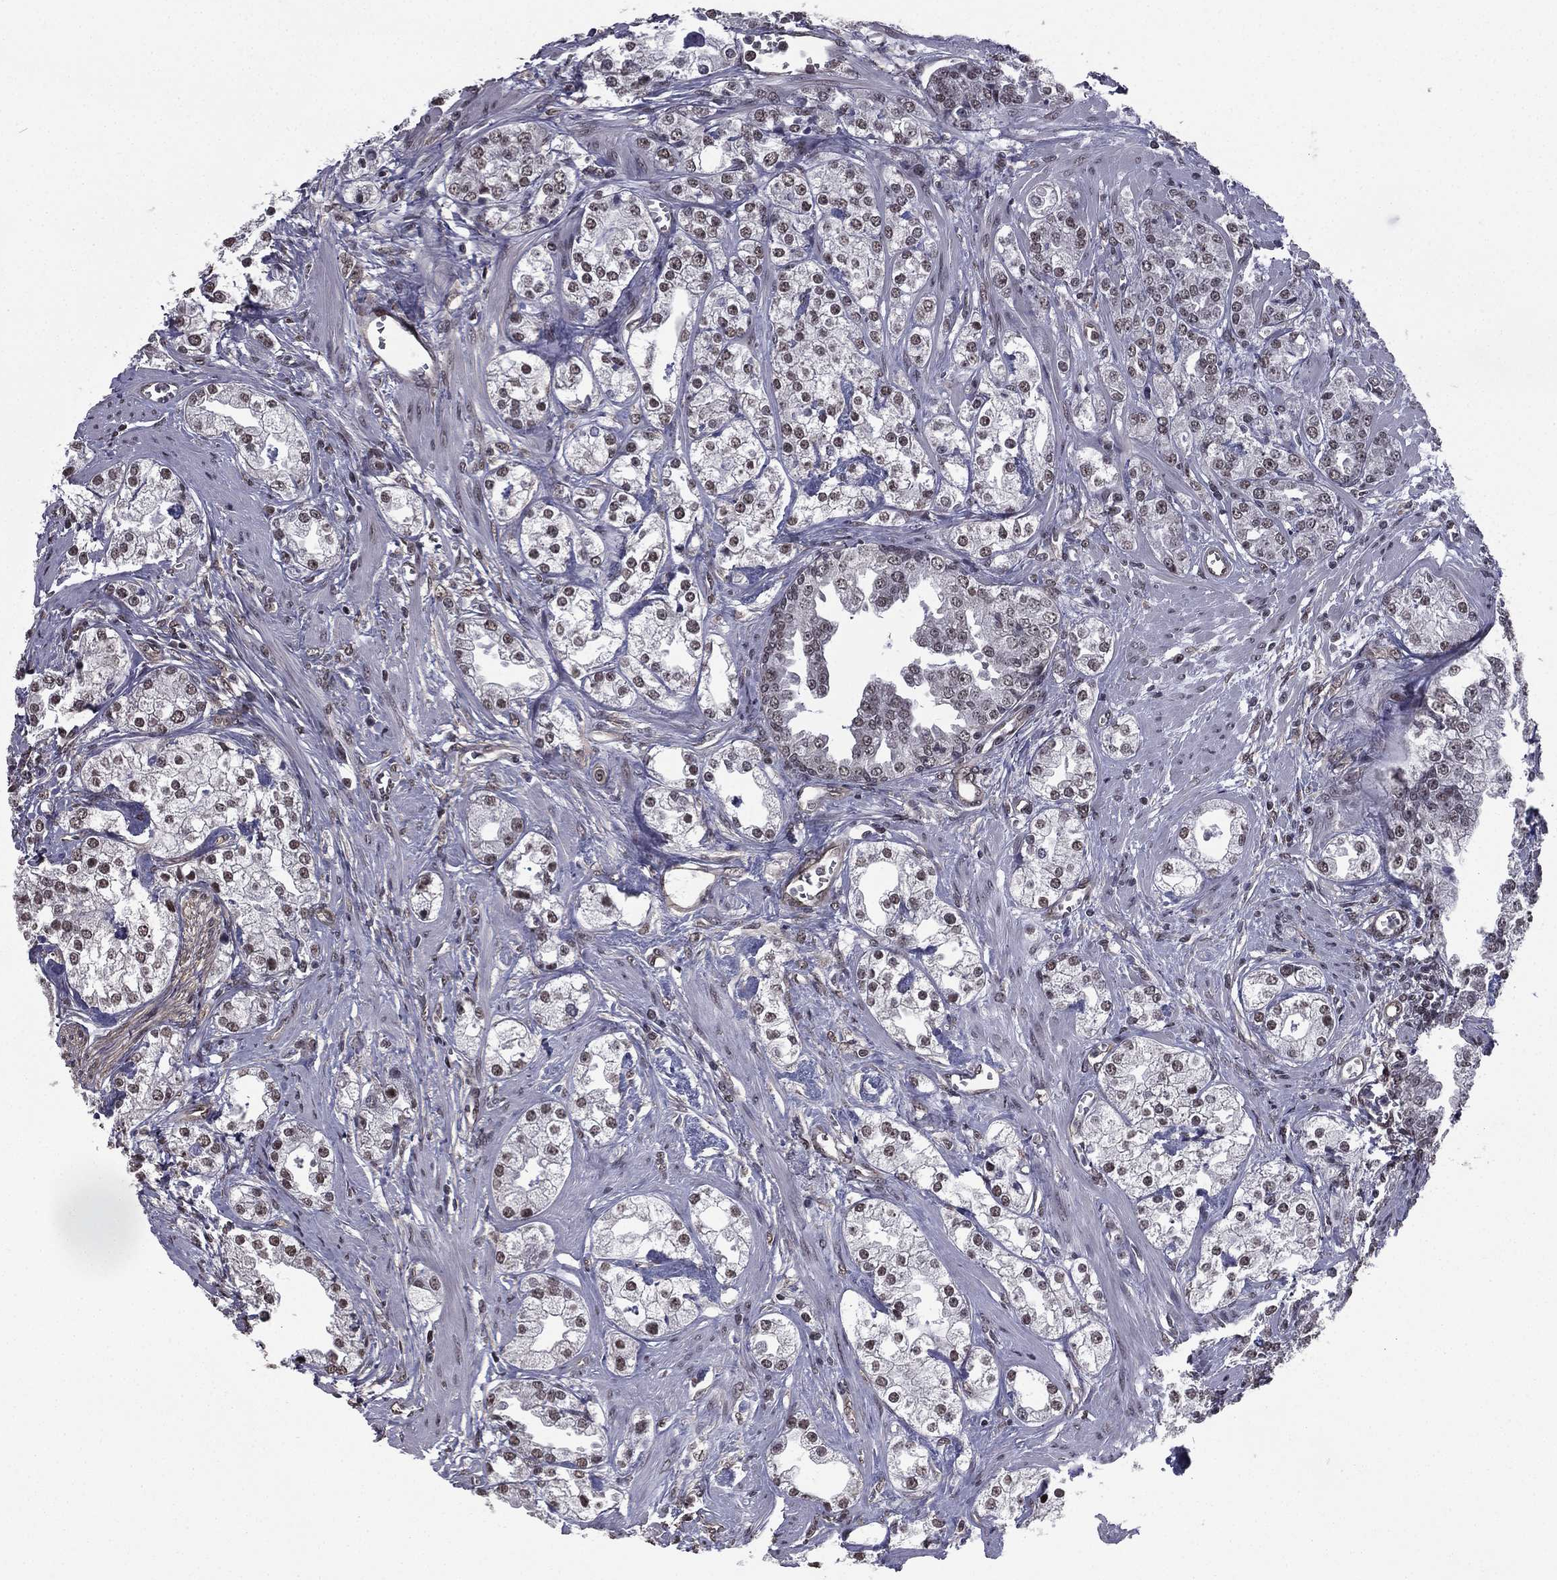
{"staining": {"intensity": "weak", "quantity": "<25%", "location": "nuclear"}, "tissue": "prostate cancer", "cell_type": "Tumor cells", "image_type": "cancer", "snomed": [{"axis": "morphology", "description": "Adenocarcinoma, NOS"}, {"axis": "topography", "description": "Prostate and seminal vesicle, NOS"}, {"axis": "topography", "description": "Prostate"}], "caption": "High power microscopy photomicrograph of an immunohistochemistry (IHC) photomicrograph of prostate adenocarcinoma, revealing no significant staining in tumor cells.", "gene": "RARB", "patient": {"sex": "male", "age": 62}}